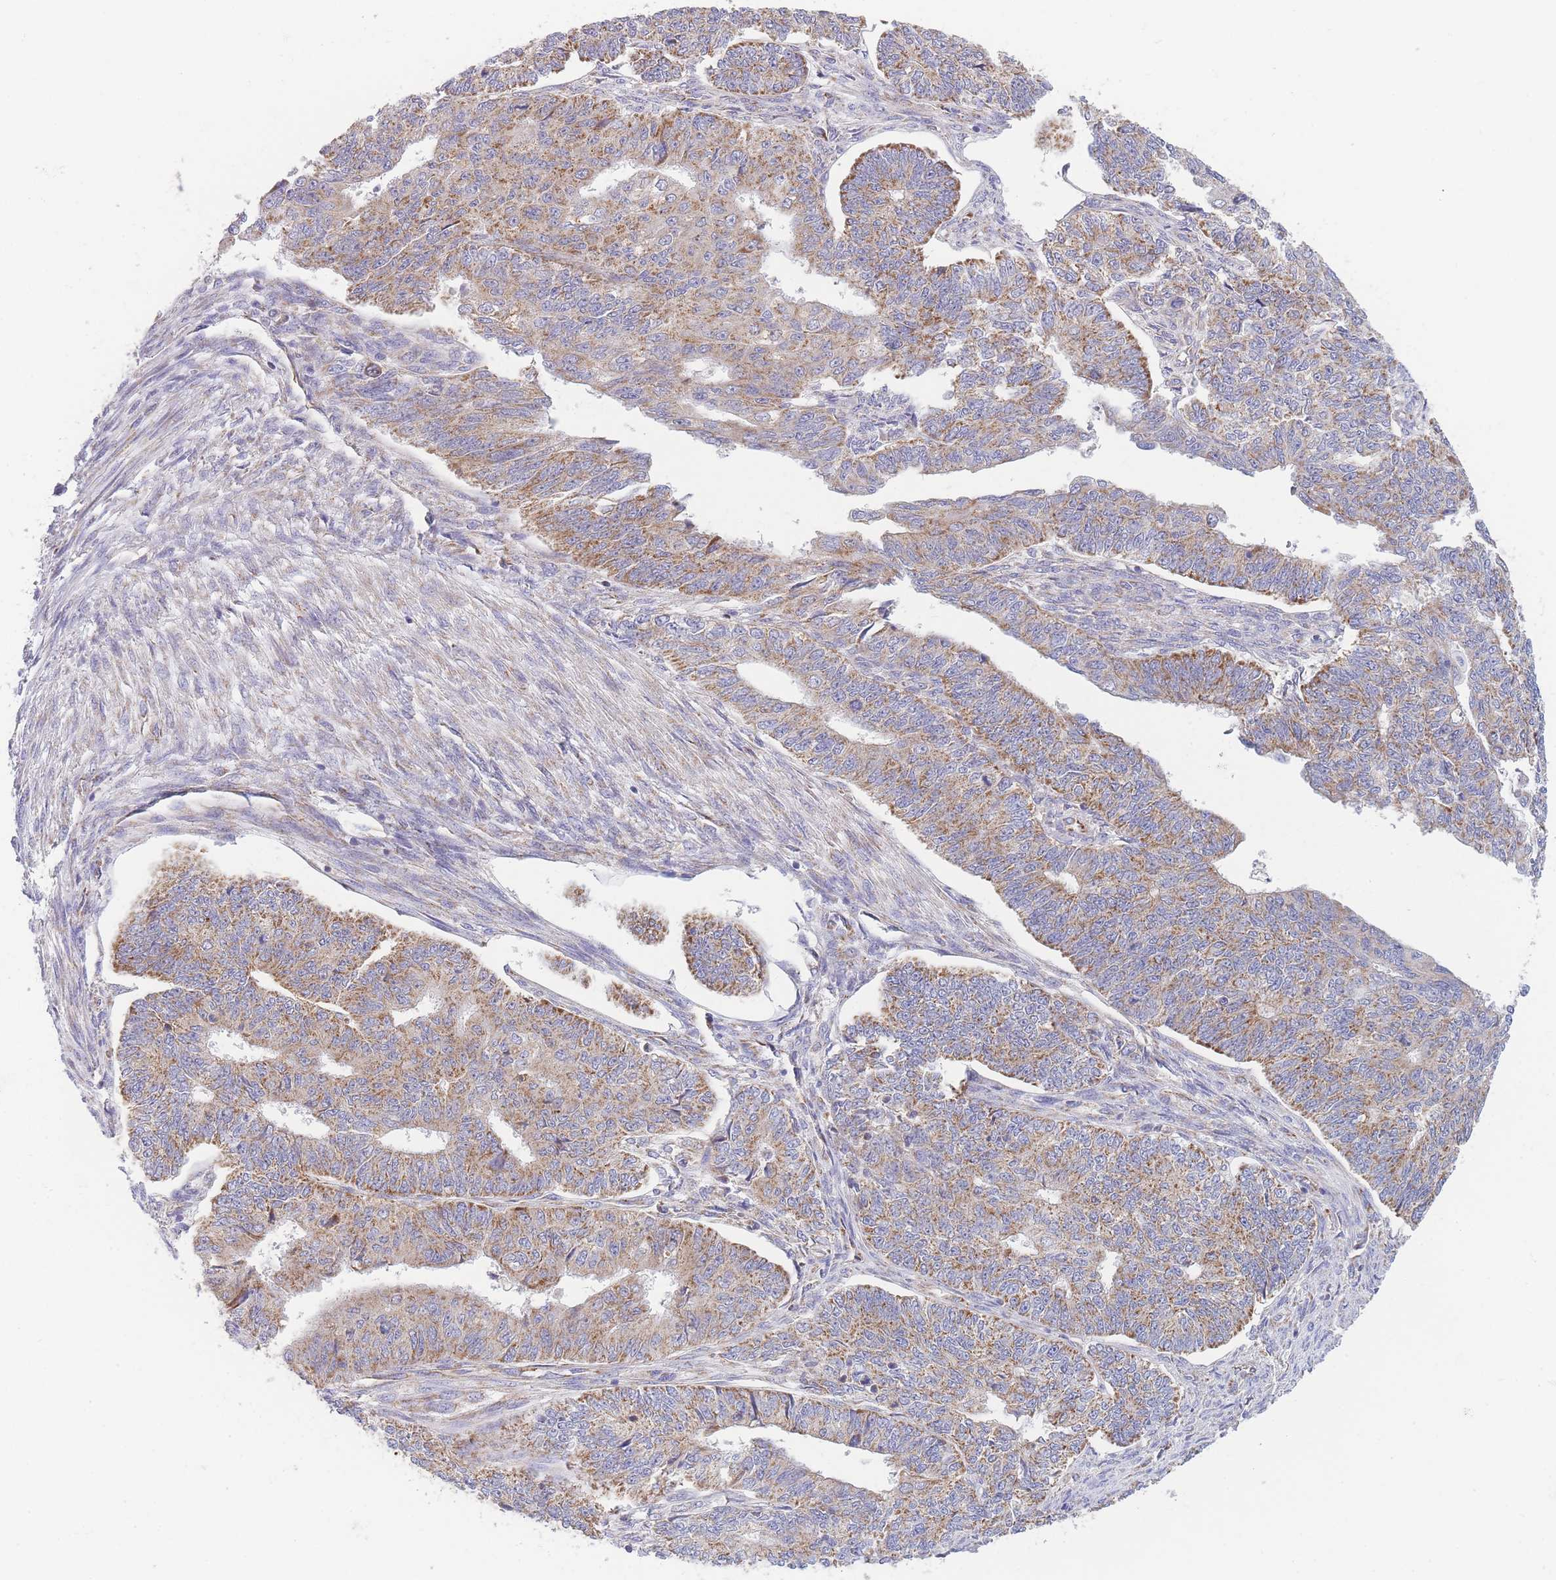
{"staining": {"intensity": "moderate", "quantity": "25%-75%", "location": "cytoplasmic/membranous"}, "tissue": "endometrial cancer", "cell_type": "Tumor cells", "image_type": "cancer", "snomed": [{"axis": "morphology", "description": "Adenocarcinoma, NOS"}, {"axis": "topography", "description": "Endometrium"}], "caption": "About 25%-75% of tumor cells in adenocarcinoma (endometrial) reveal moderate cytoplasmic/membranous protein staining as visualized by brown immunohistochemical staining.", "gene": "MRPS11", "patient": {"sex": "female", "age": 32}}